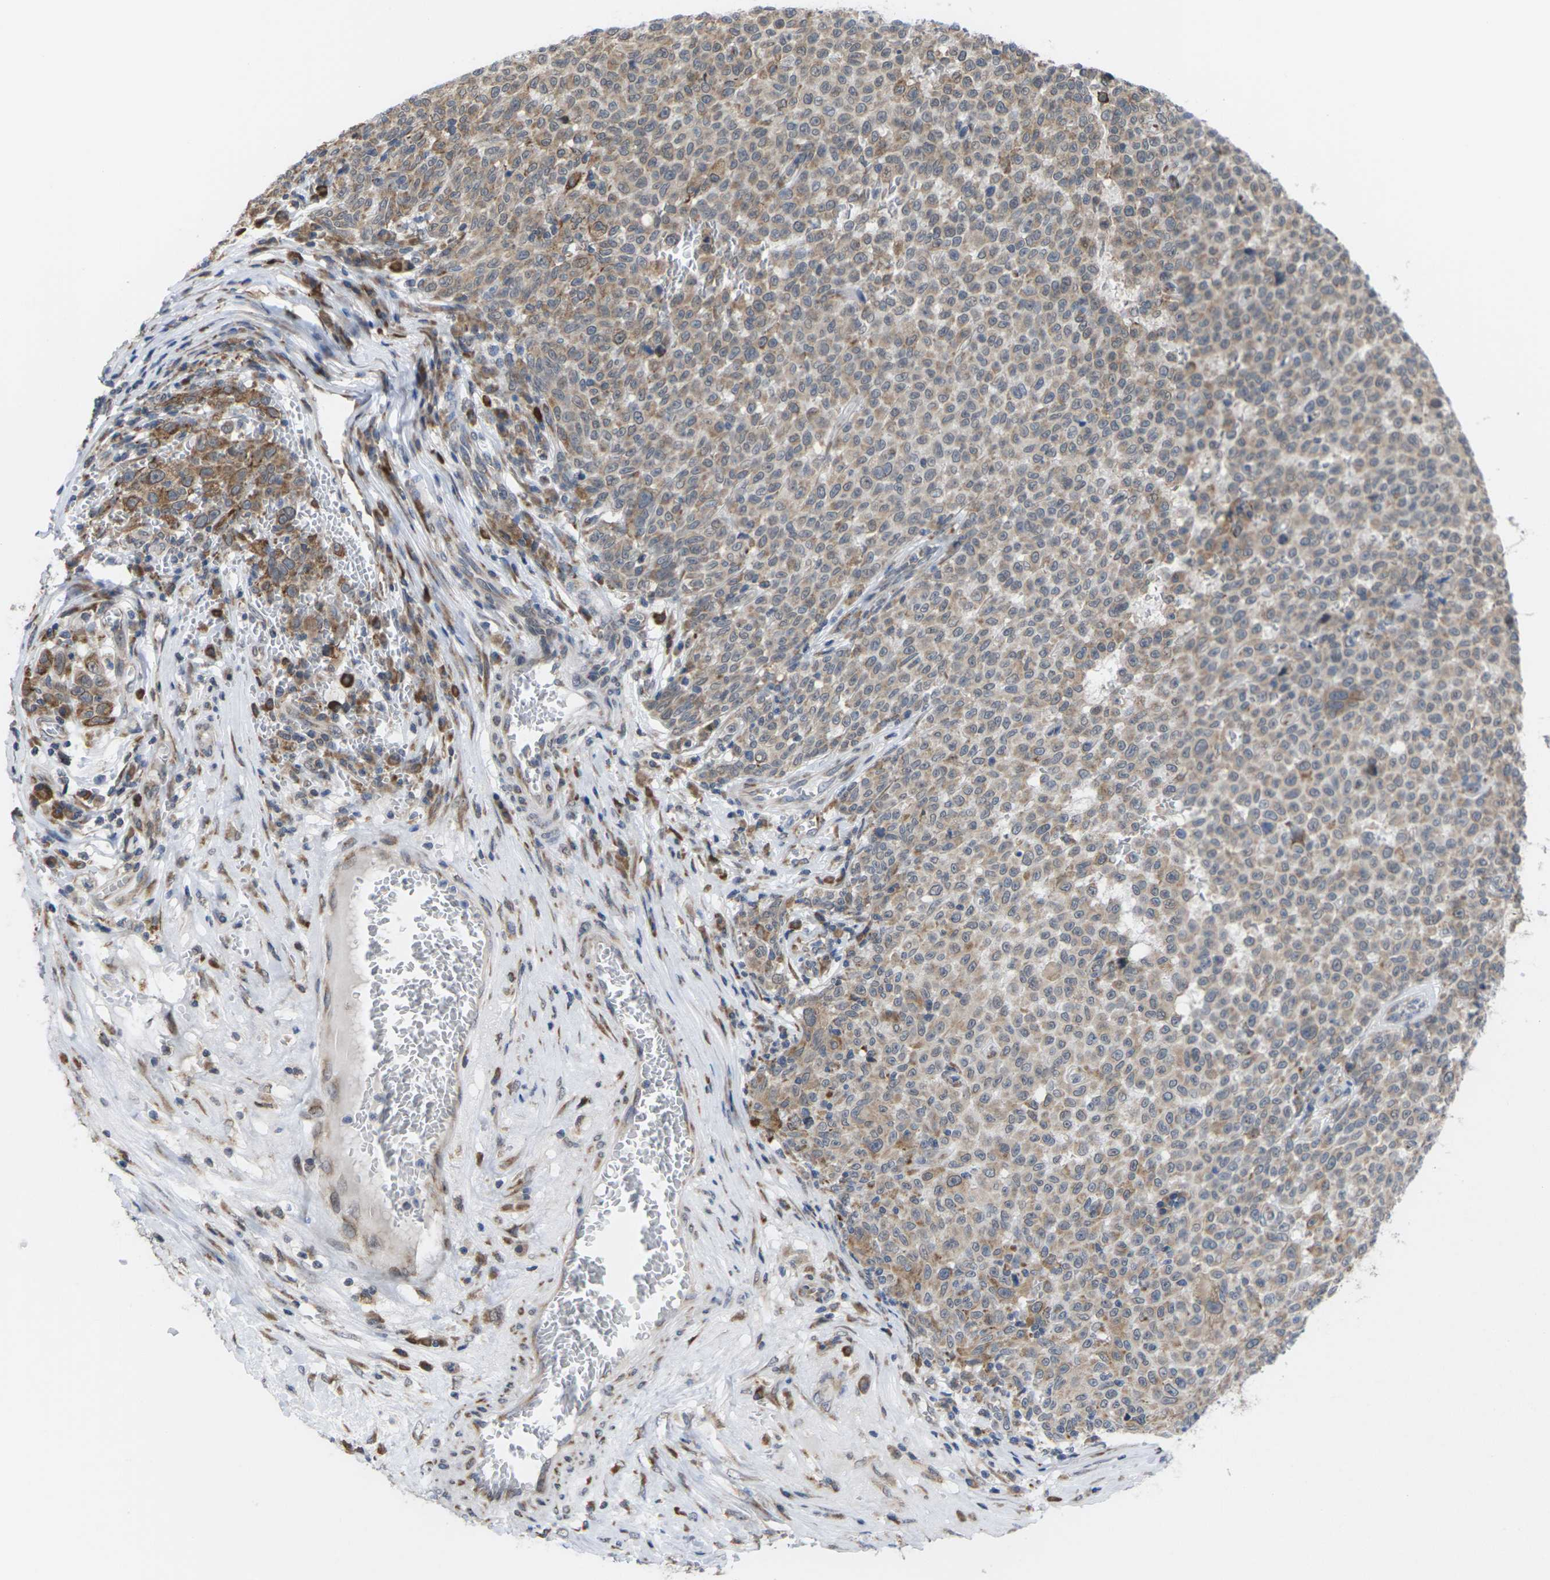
{"staining": {"intensity": "weak", "quantity": "25%-75%", "location": "cytoplasmic/membranous"}, "tissue": "melanoma", "cell_type": "Tumor cells", "image_type": "cancer", "snomed": [{"axis": "morphology", "description": "Malignant melanoma, NOS"}, {"axis": "topography", "description": "Skin"}], "caption": "Brown immunohistochemical staining in human malignant melanoma exhibits weak cytoplasmic/membranous expression in approximately 25%-75% of tumor cells.", "gene": "PDZK1IP1", "patient": {"sex": "female", "age": 82}}